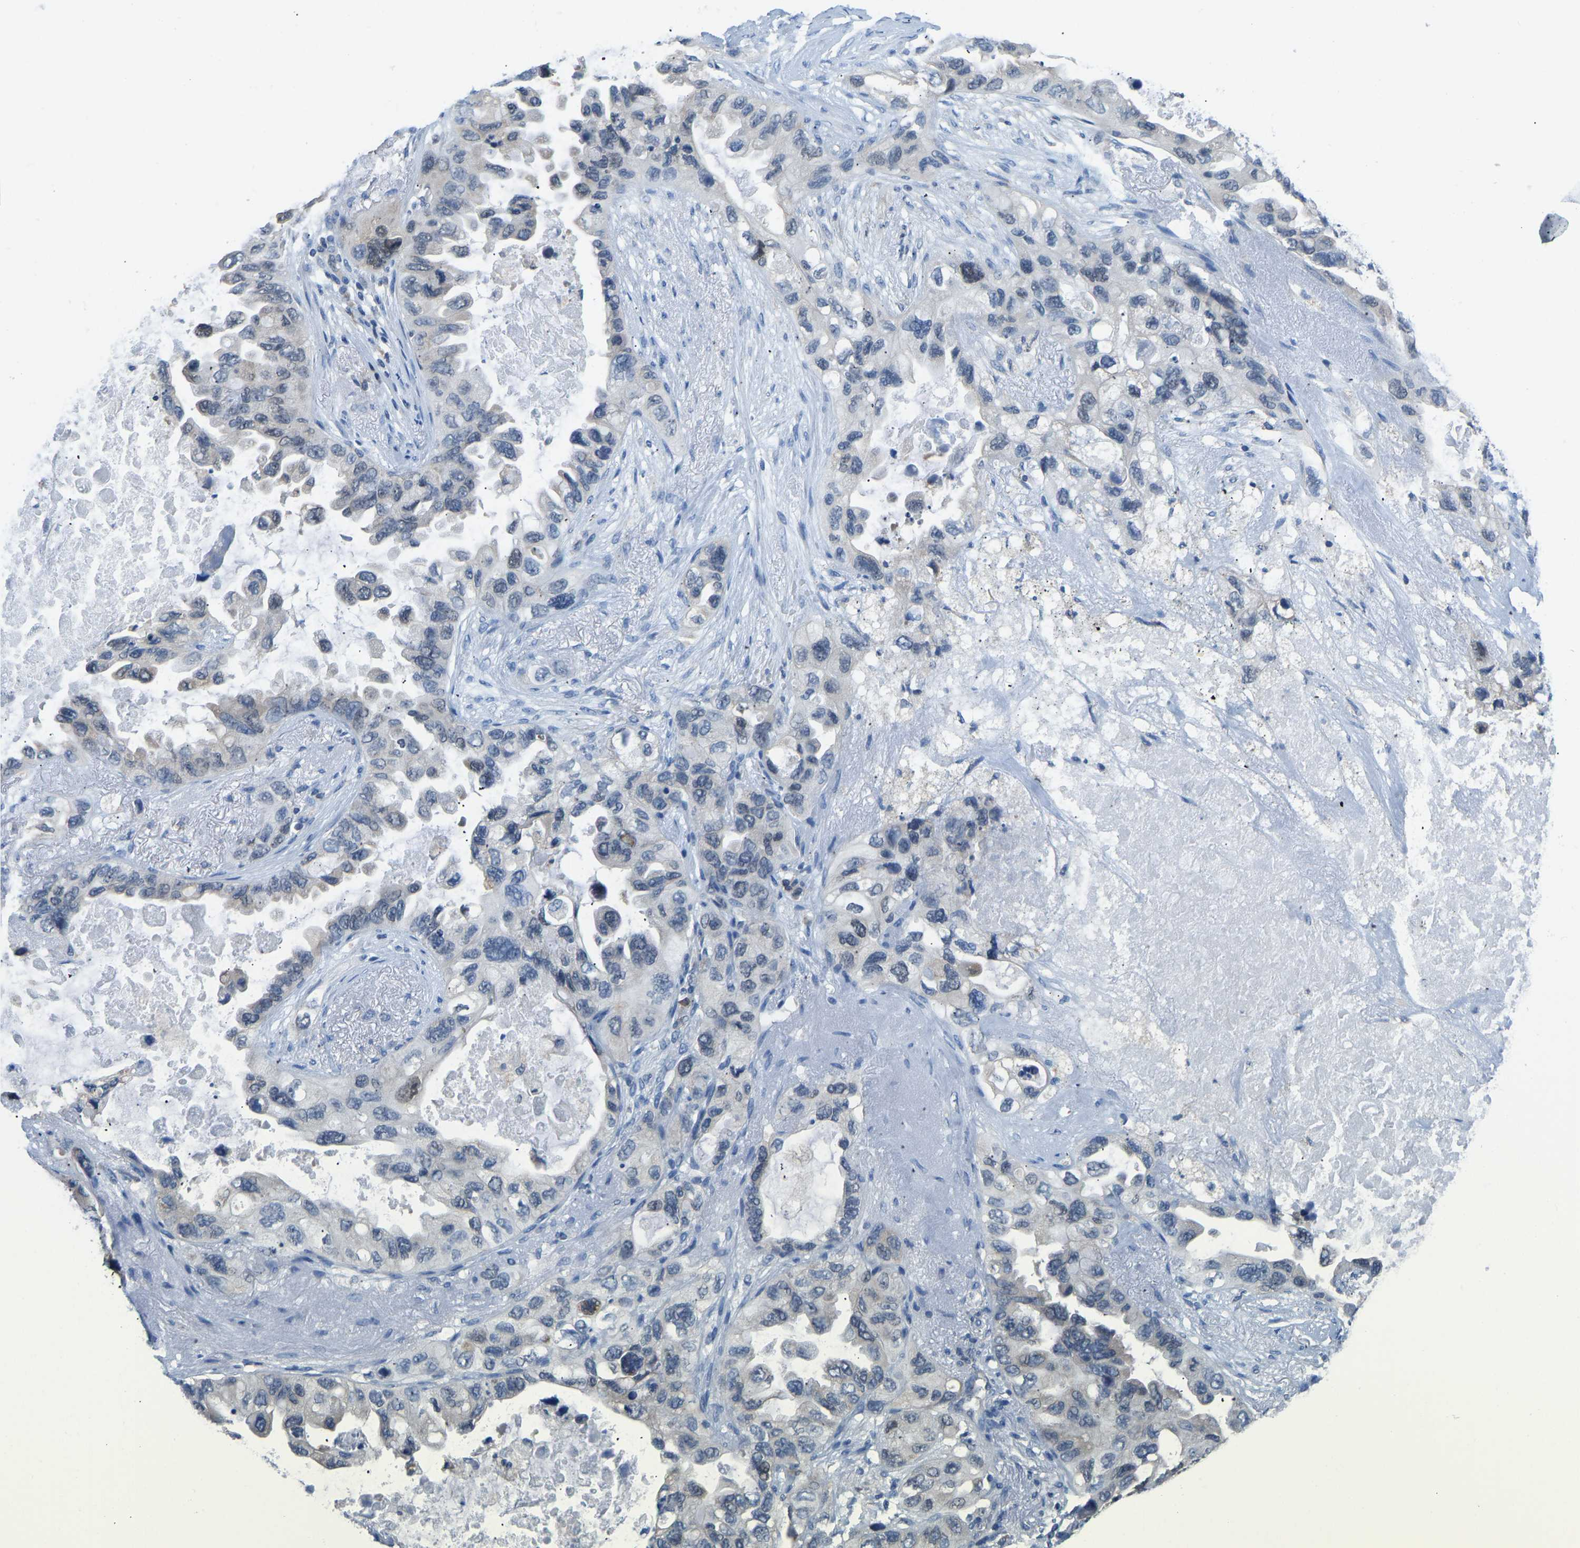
{"staining": {"intensity": "weak", "quantity": "<25%", "location": "cytoplasmic/membranous"}, "tissue": "lung cancer", "cell_type": "Tumor cells", "image_type": "cancer", "snomed": [{"axis": "morphology", "description": "Squamous cell carcinoma, NOS"}, {"axis": "topography", "description": "Lung"}], "caption": "A histopathology image of human lung cancer is negative for staining in tumor cells. (Brightfield microscopy of DAB (3,3'-diaminobenzidine) immunohistochemistry (IHC) at high magnification).", "gene": "VRK1", "patient": {"sex": "female", "age": 73}}